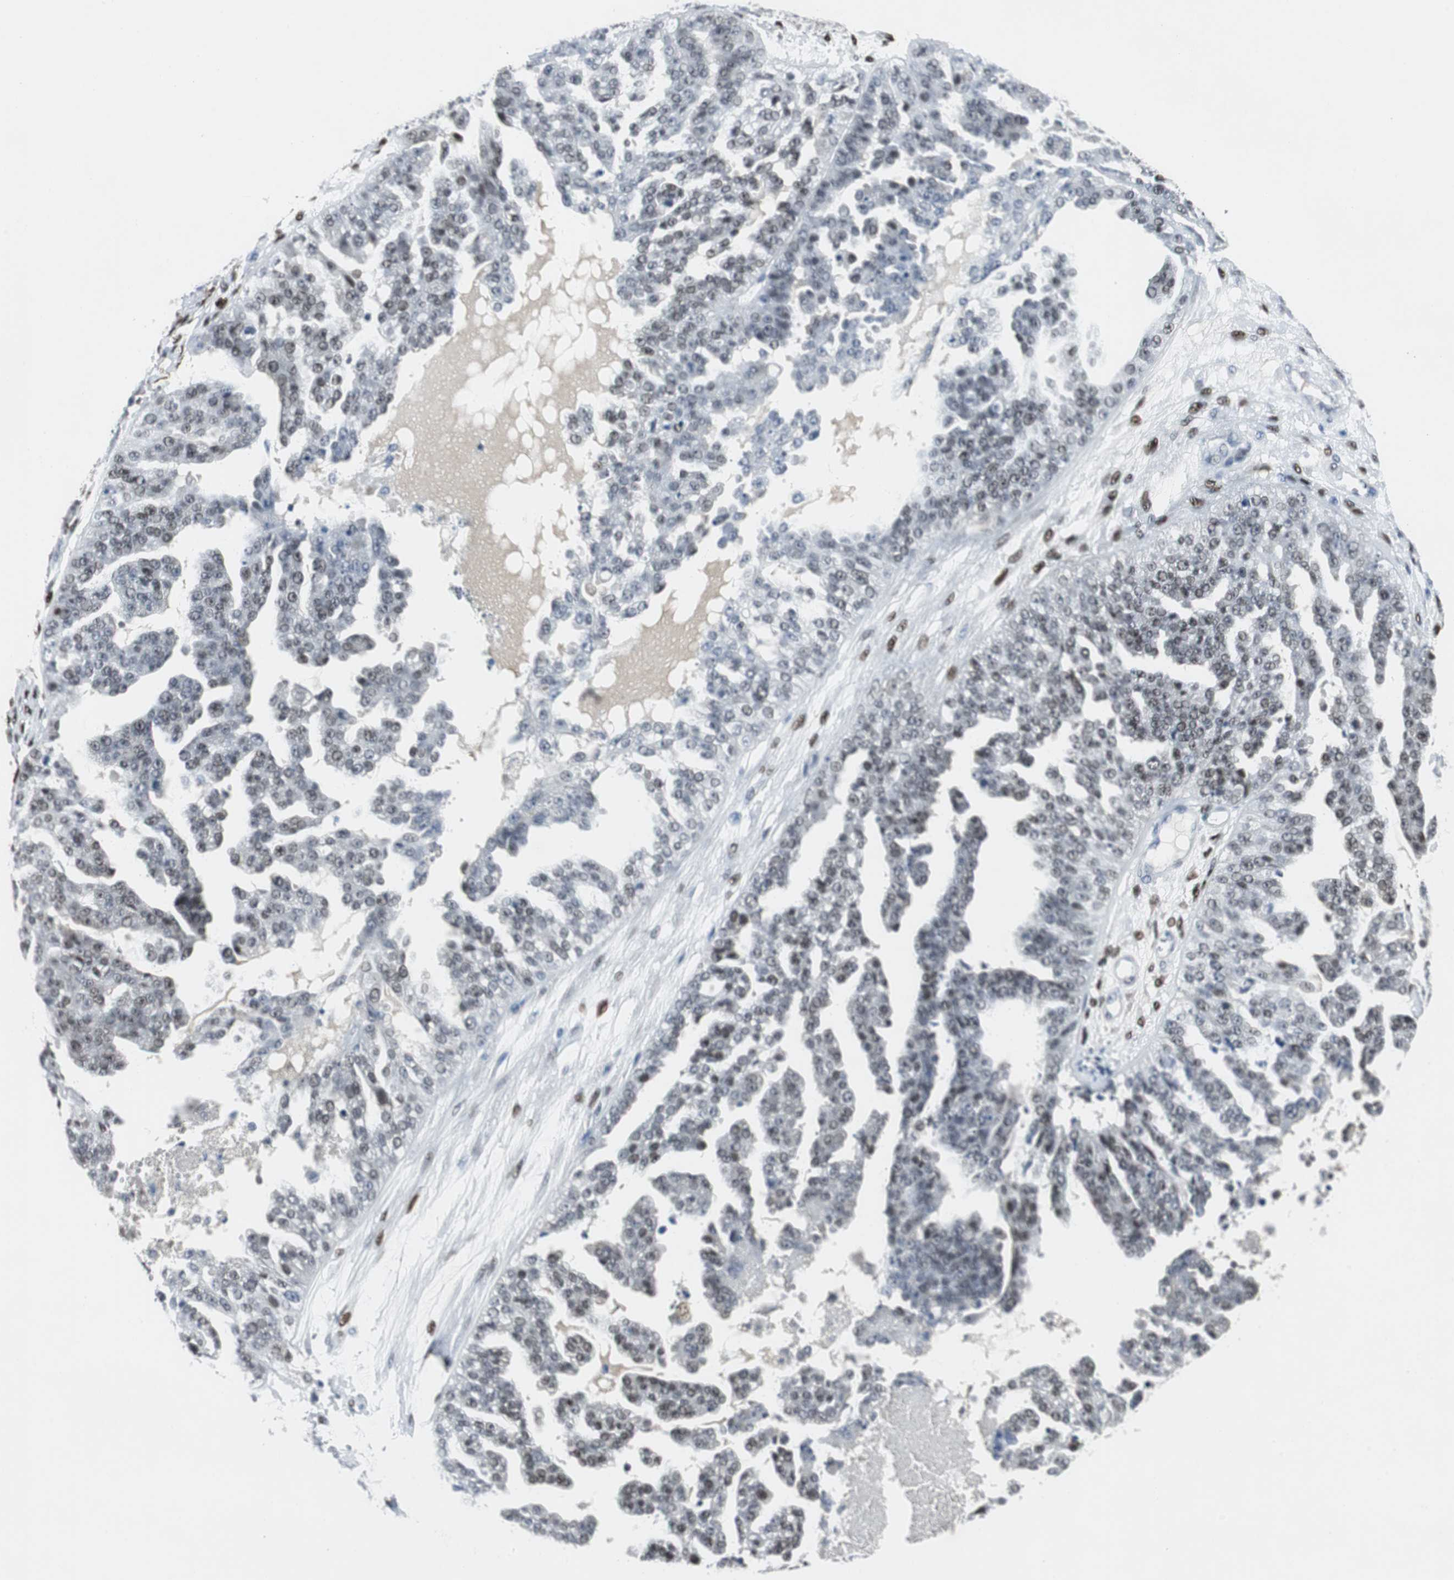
{"staining": {"intensity": "weak", "quantity": "25%-75%", "location": "nuclear"}, "tissue": "ovarian cancer", "cell_type": "Tumor cells", "image_type": "cancer", "snomed": [{"axis": "morphology", "description": "Carcinoma, NOS"}, {"axis": "topography", "description": "Soft tissue"}, {"axis": "topography", "description": "Ovary"}], "caption": "Human ovarian cancer stained with a protein marker exhibits weak staining in tumor cells.", "gene": "ELK1", "patient": {"sex": "female", "age": 54}}